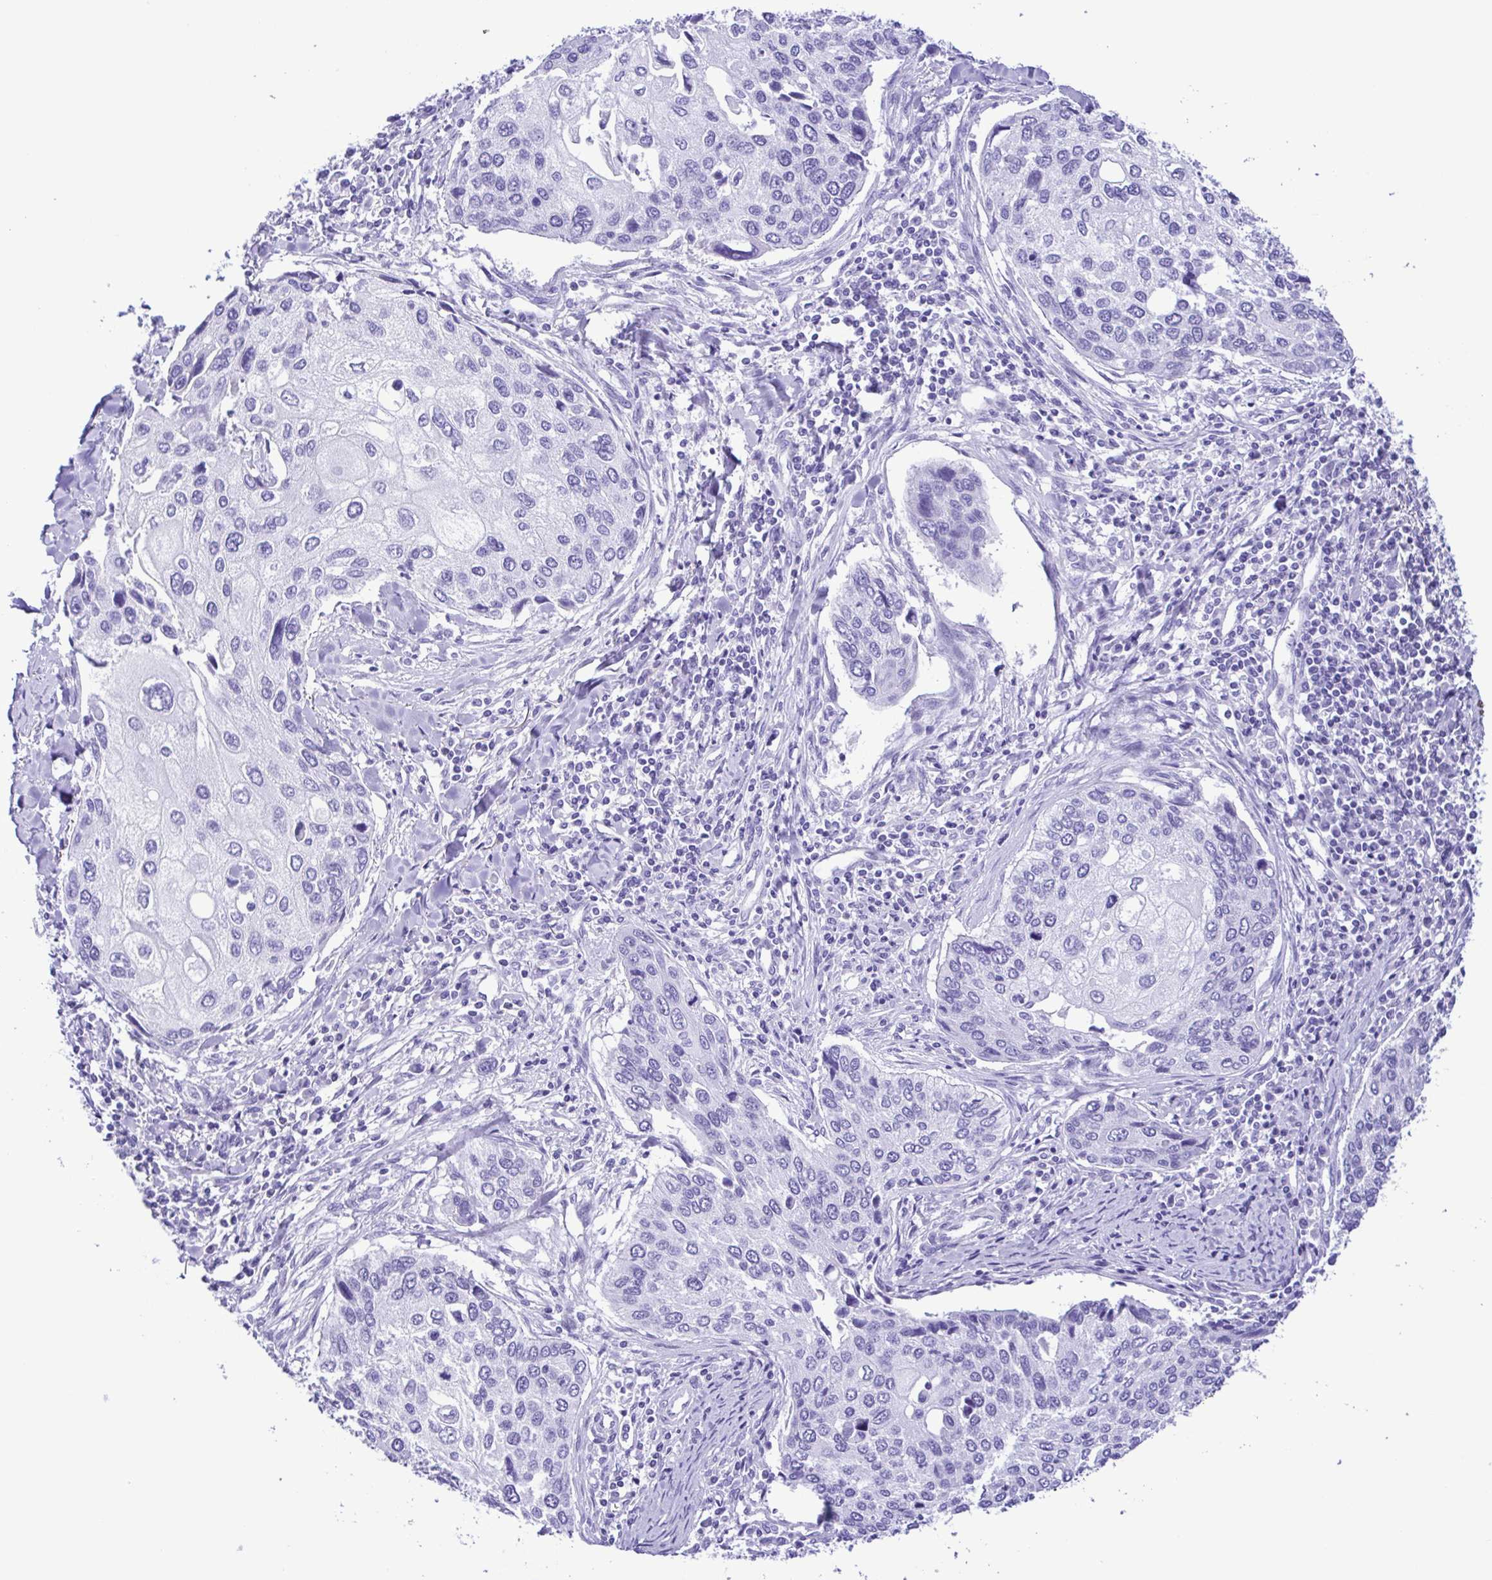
{"staining": {"intensity": "negative", "quantity": "none", "location": "none"}, "tissue": "lung cancer", "cell_type": "Tumor cells", "image_type": "cancer", "snomed": [{"axis": "morphology", "description": "Squamous cell carcinoma, NOS"}, {"axis": "morphology", "description": "Squamous cell carcinoma, metastatic, NOS"}, {"axis": "topography", "description": "Lung"}], "caption": "Human metastatic squamous cell carcinoma (lung) stained for a protein using immunohistochemistry (IHC) reveals no positivity in tumor cells.", "gene": "ERP27", "patient": {"sex": "male", "age": 63}}